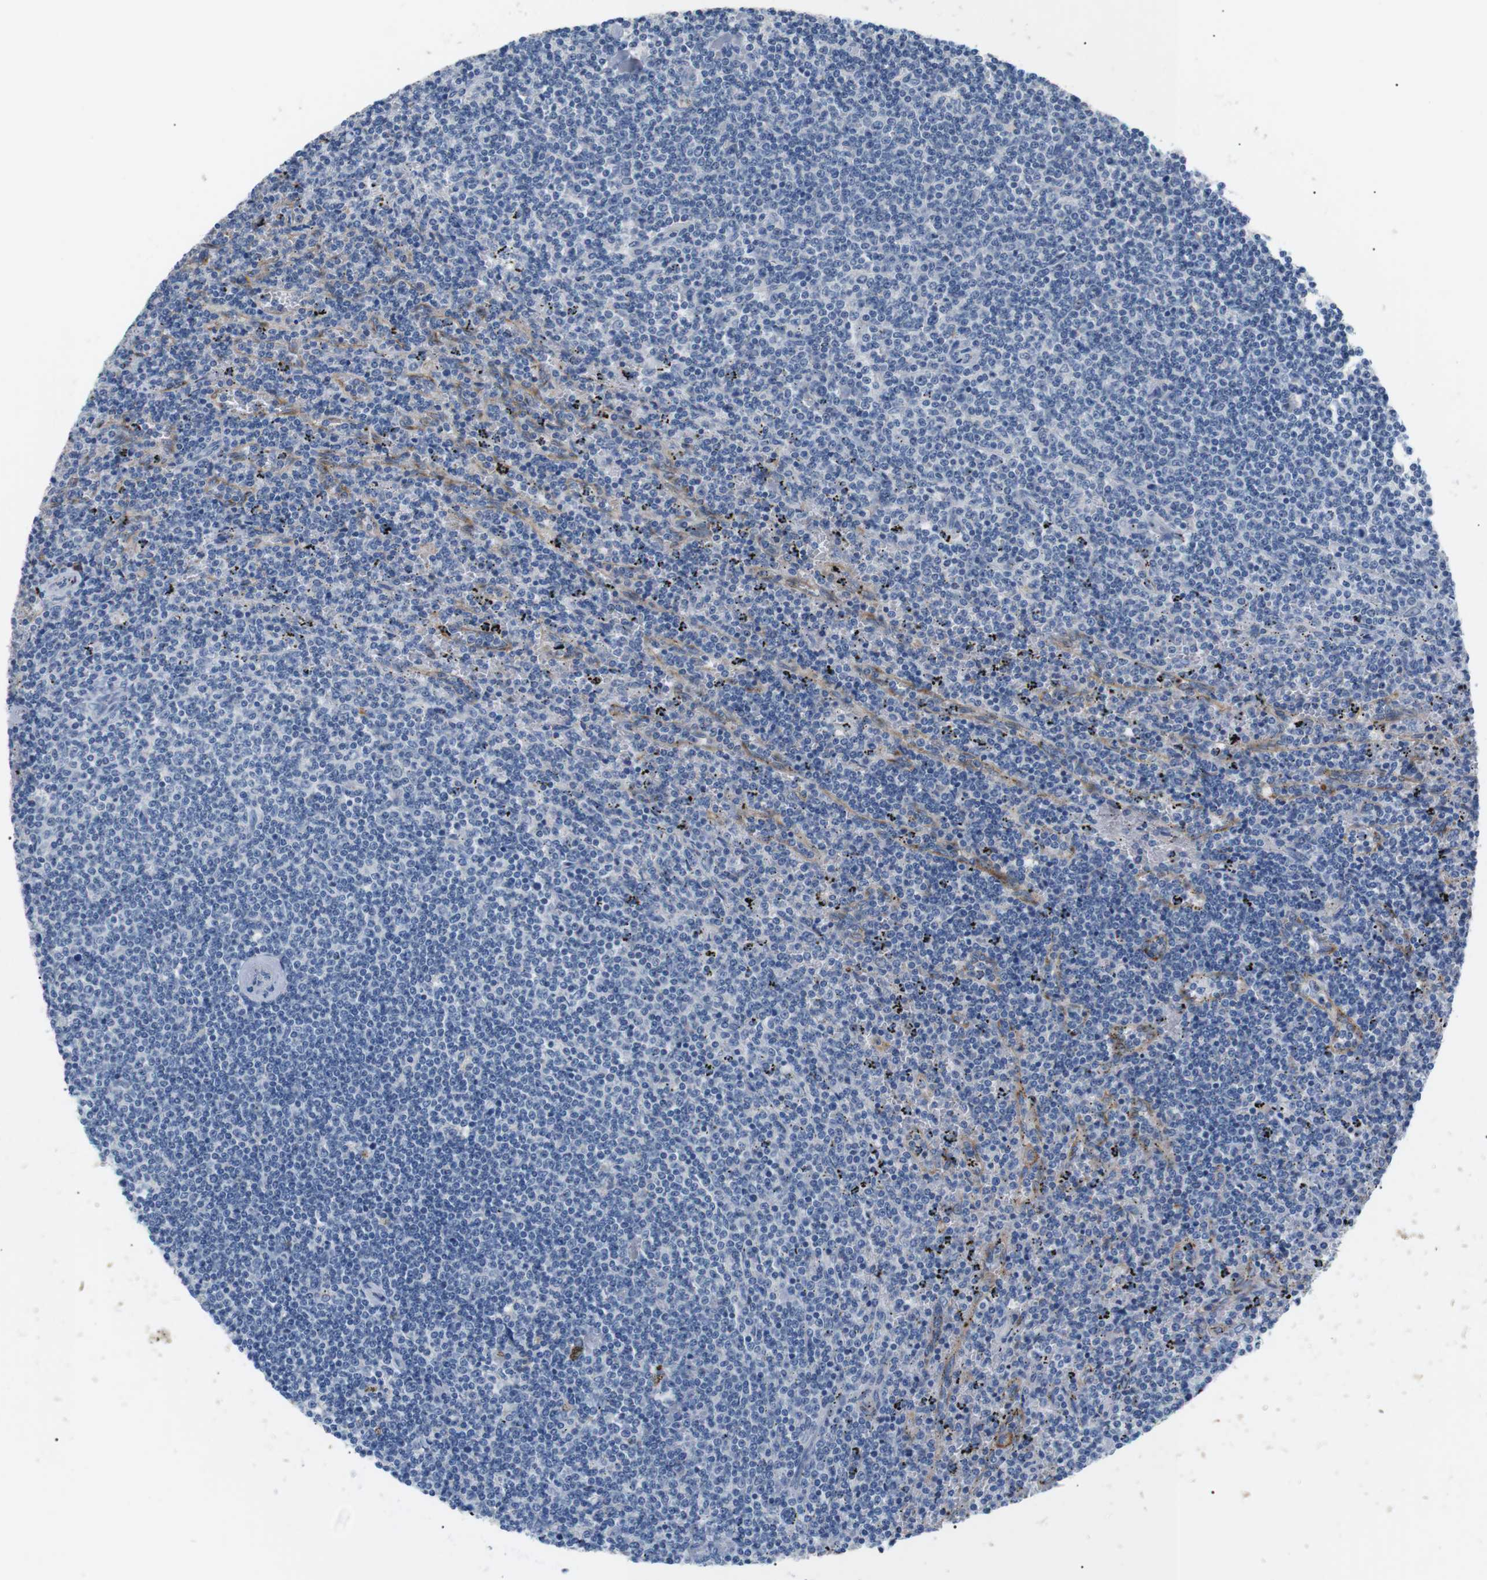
{"staining": {"intensity": "negative", "quantity": "none", "location": "none"}, "tissue": "lymphoma", "cell_type": "Tumor cells", "image_type": "cancer", "snomed": [{"axis": "morphology", "description": "Malignant lymphoma, non-Hodgkin's type, Low grade"}, {"axis": "topography", "description": "Spleen"}], "caption": "Immunohistochemical staining of lymphoma exhibits no significant staining in tumor cells.", "gene": "FCGRT", "patient": {"sex": "female", "age": 50}}